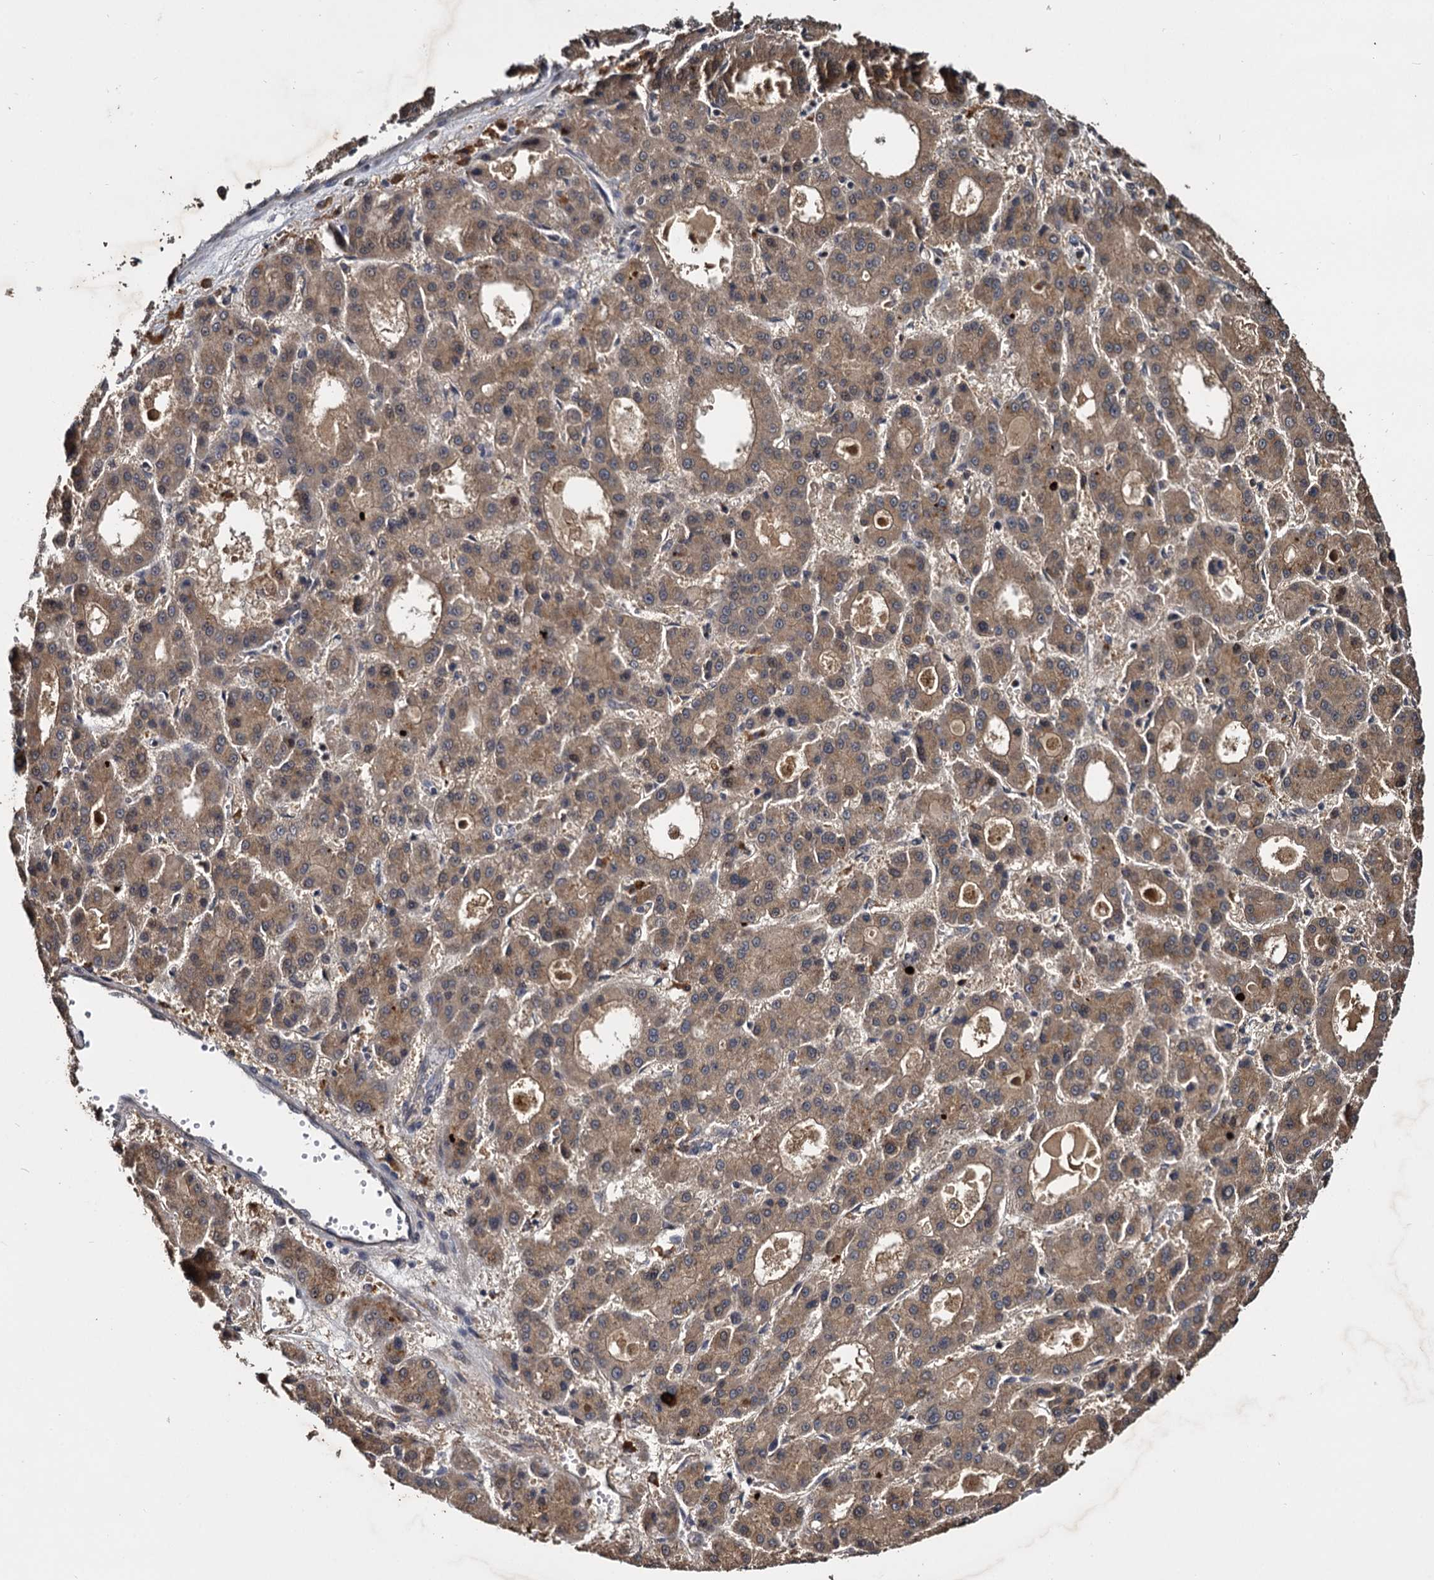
{"staining": {"intensity": "moderate", "quantity": ">75%", "location": "cytoplasmic/membranous"}, "tissue": "liver cancer", "cell_type": "Tumor cells", "image_type": "cancer", "snomed": [{"axis": "morphology", "description": "Carcinoma, Hepatocellular, NOS"}, {"axis": "topography", "description": "Liver"}], "caption": "There is medium levels of moderate cytoplasmic/membranous positivity in tumor cells of liver cancer (hepatocellular carcinoma), as demonstrated by immunohistochemical staining (brown color).", "gene": "SLC46A3", "patient": {"sex": "male", "age": 70}}